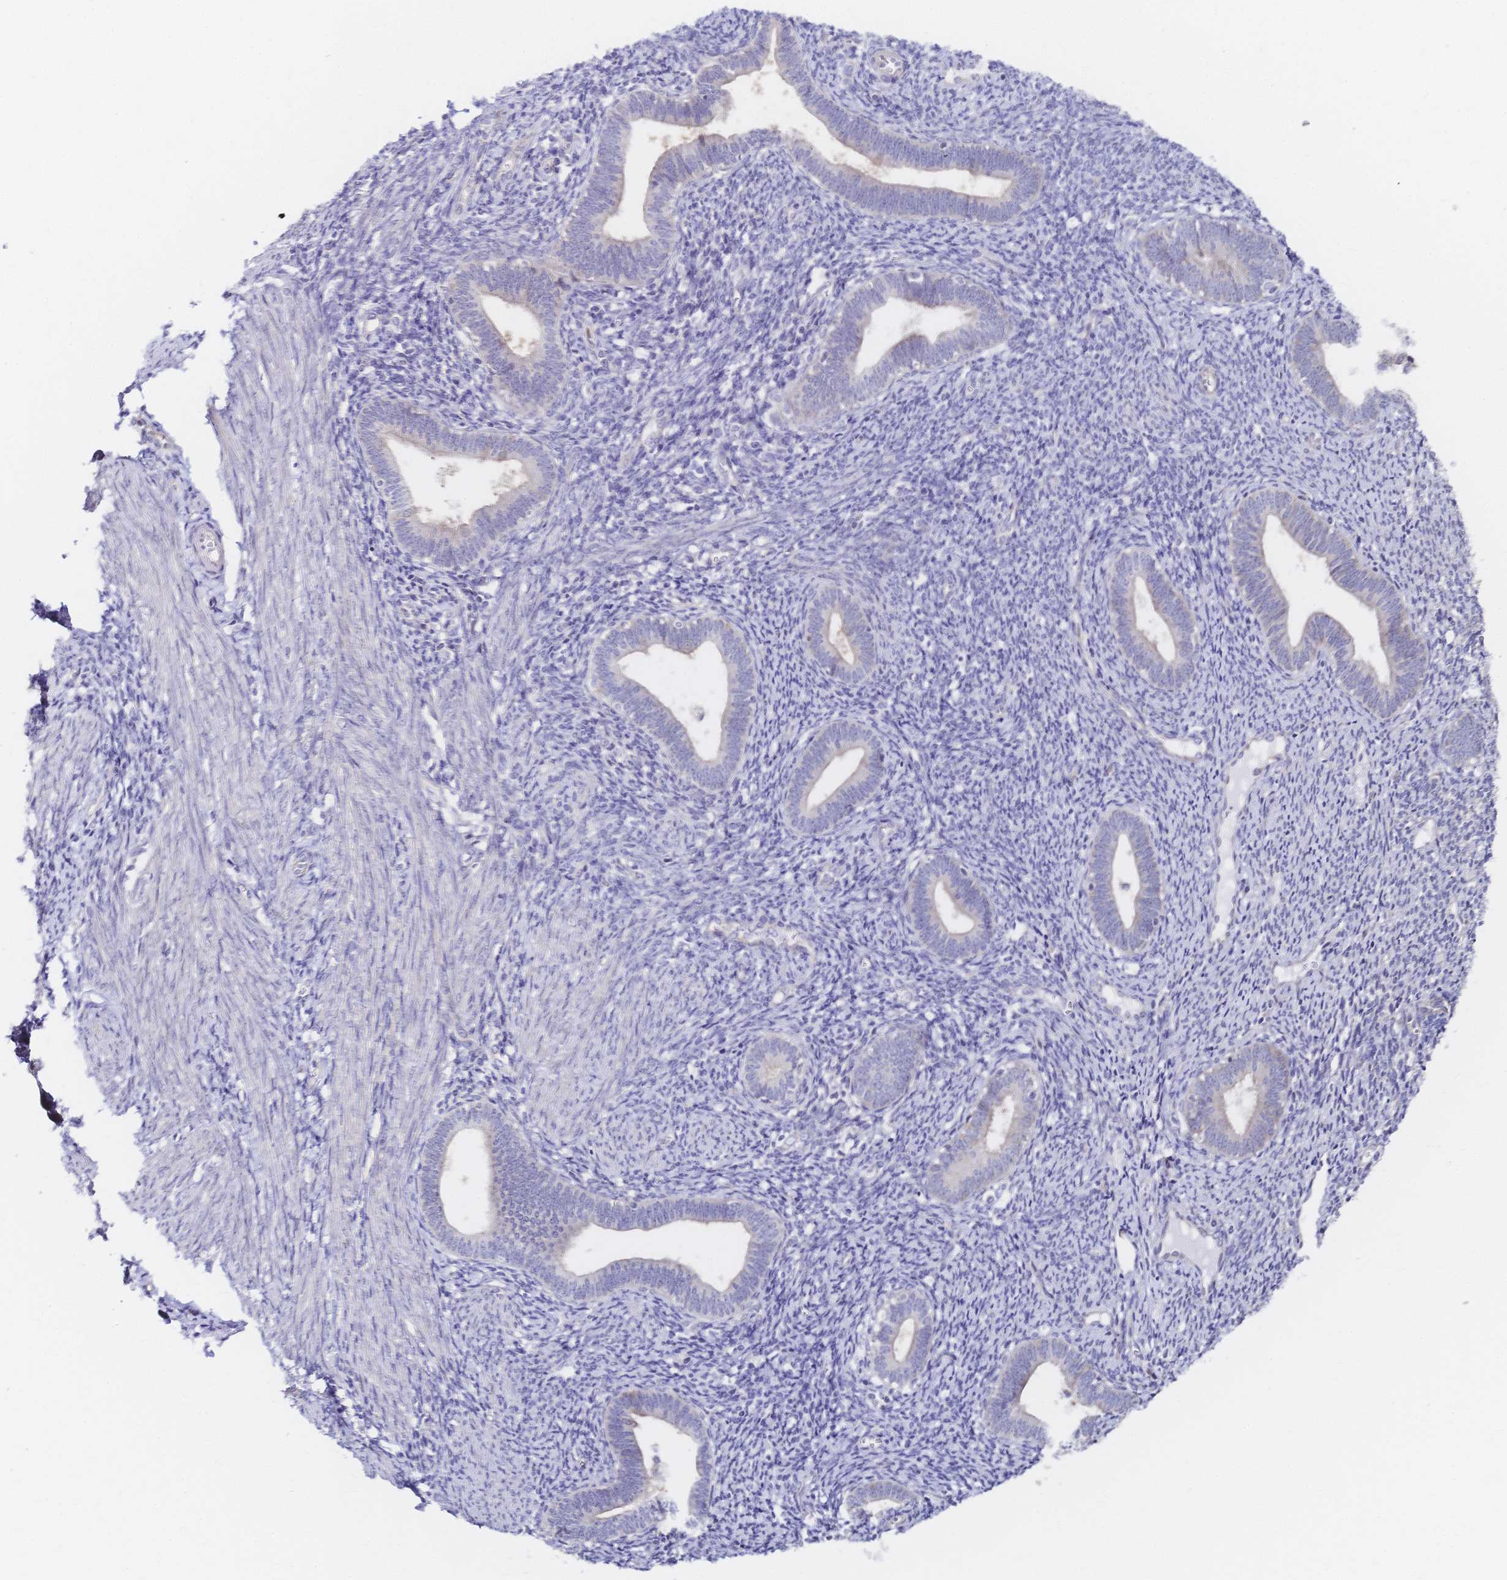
{"staining": {"intensity": "negative", "quantity": "none", "location": "none"}, "tissue": "endometrium", "cell_type": "Cells in endometrial stroma", "image_type": "normal", "snomed": [{"axis": "morphology", "description": "Normal tissue, NOS"}, {"axis": "topography", "description": "Endometrium"}], "caption": "The histopathology image exhibits no staining of cells in endometrial stroma in unremarkable endometrium.", "gene": "SLC5A1", "patient": {"sex": "female", "age": 41}}